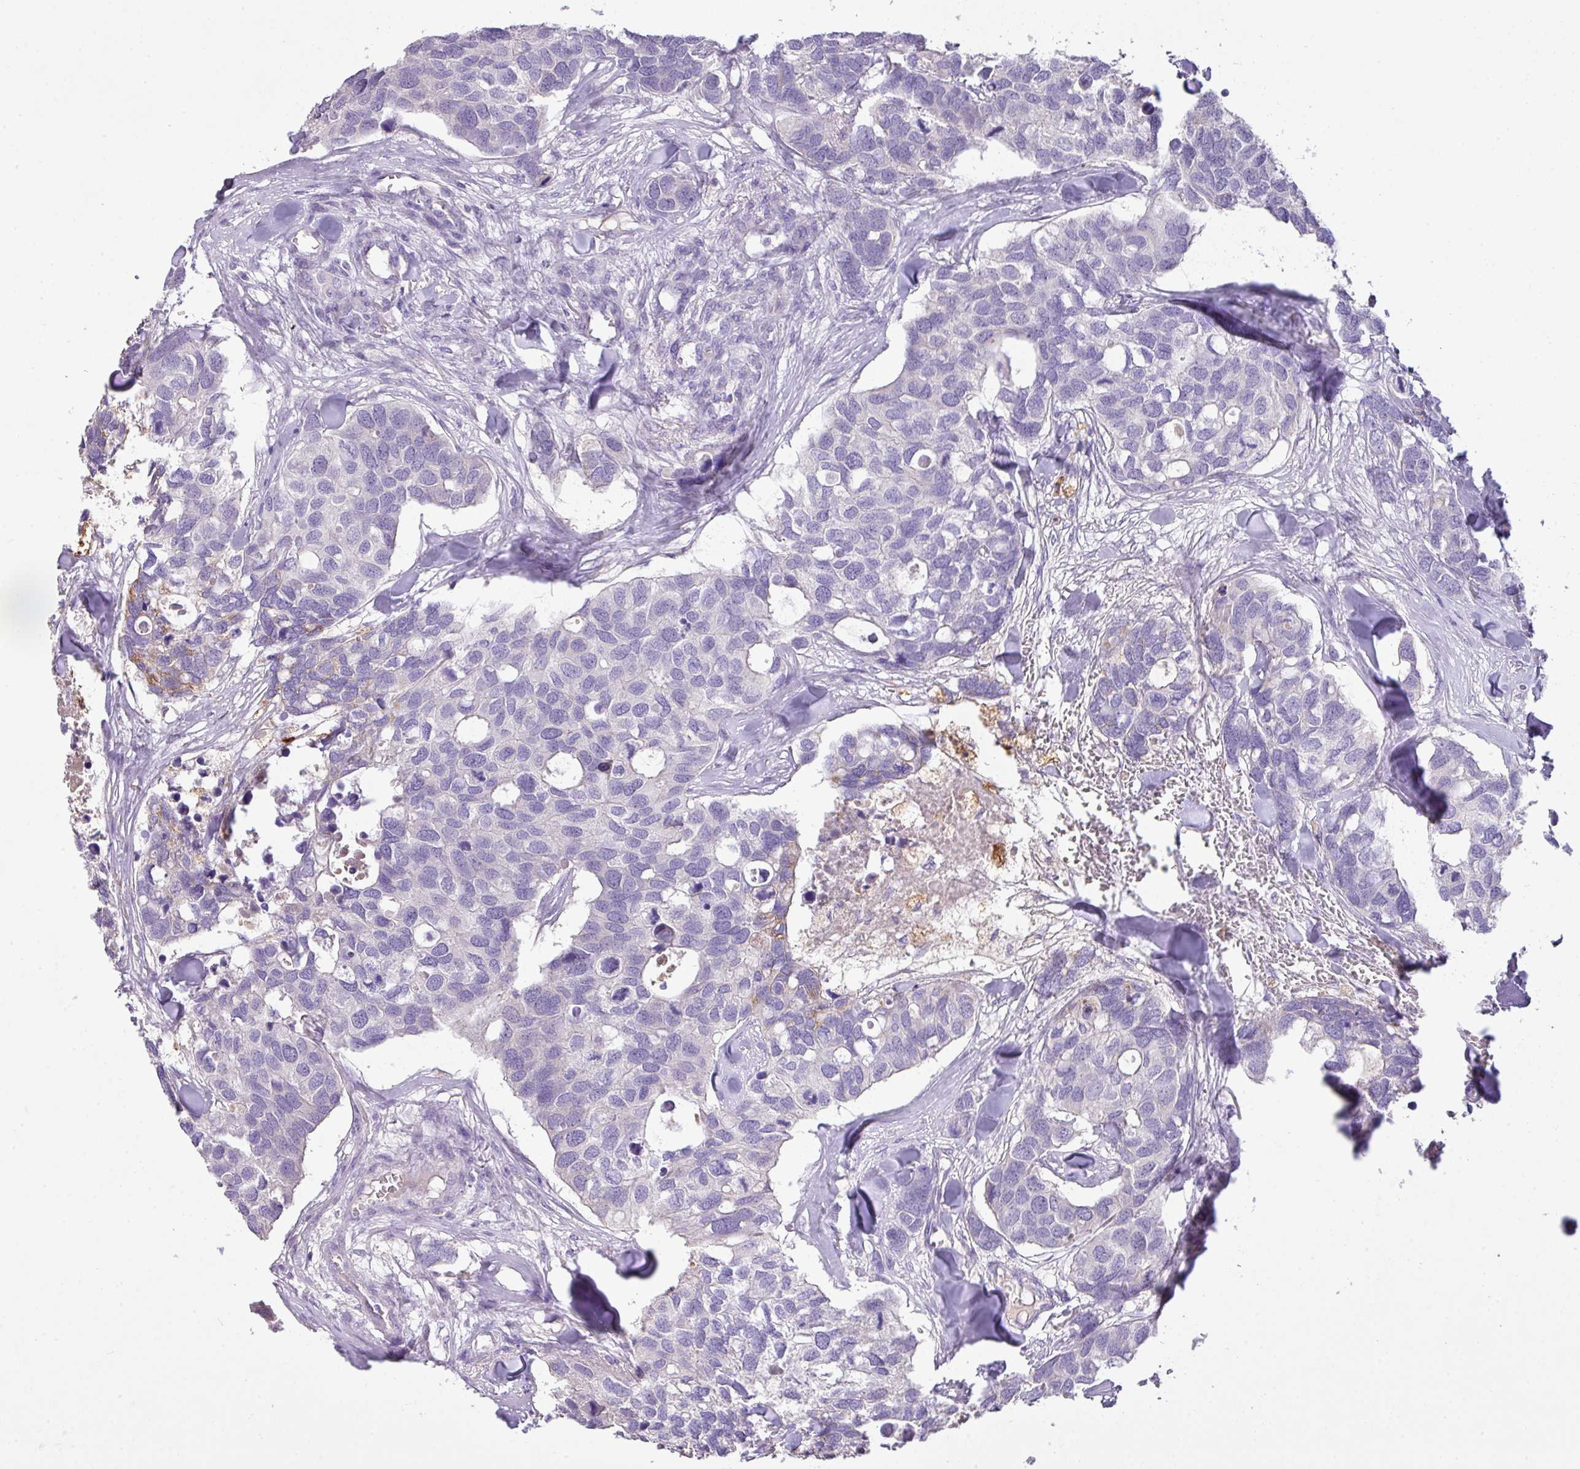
{"staining": {"intensity": "negative", "quantity": "none", "location": "none"}, "tissue": "breast cancer", "cell_type": "Tumor cells", "image_type": "cancer", "snomed": [{"axis": "morphology", "description": "Duct carcinoma"}, {"axis": "topography", "description": "Breast"}], "caption": "DAB immunohistochemical staining of breast invasive ductal carcinoma shows no significant staining in tumor cells. (DAB immunohistochemistry (IHC) visualized using brightfield microscopy, high magnification).", "gene": "OR6C6", "patient": {"sex": "female", "age": 83}}